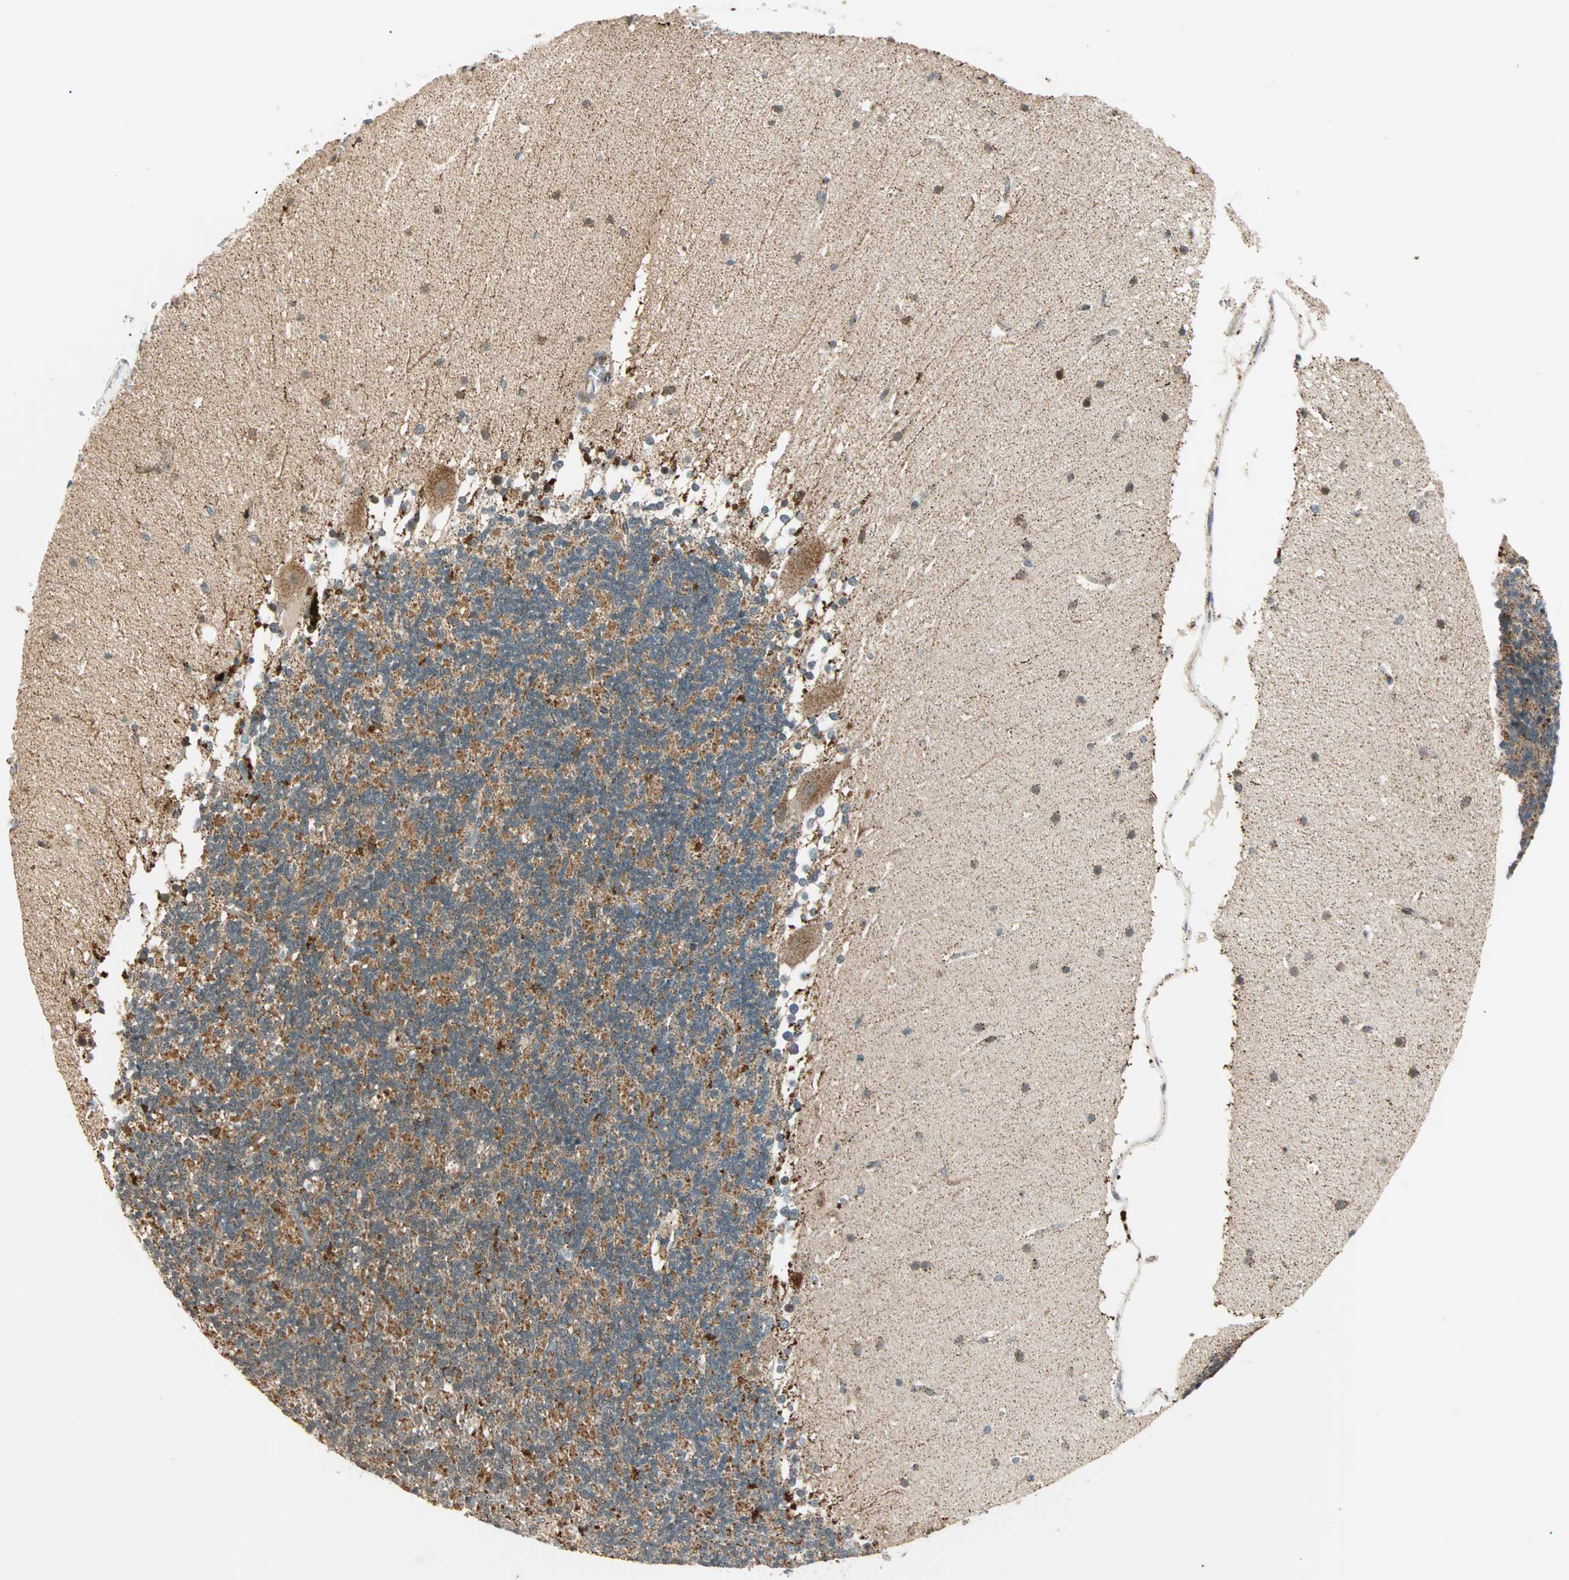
{"staining": {"intensity": "moderate", "quantity": "25%-75%", "location": "cytoplasmic/membranous"}, "tissue": "cerebellum", "cell_type": "Cells in granular layer", "image_type": "normal", "snomed": [{"axis": "morphology", "description": "Normal tissue, NOS"}, {"axis": "topography", "description": "Cerebellum"}], "caption": "Cerebellum stained for a protein exhibits moderate cytoplasmic/membranous positivity in cells in granular layer.", "gene": "SPRY4", "patient": {"sex": "female", "age": 19}}